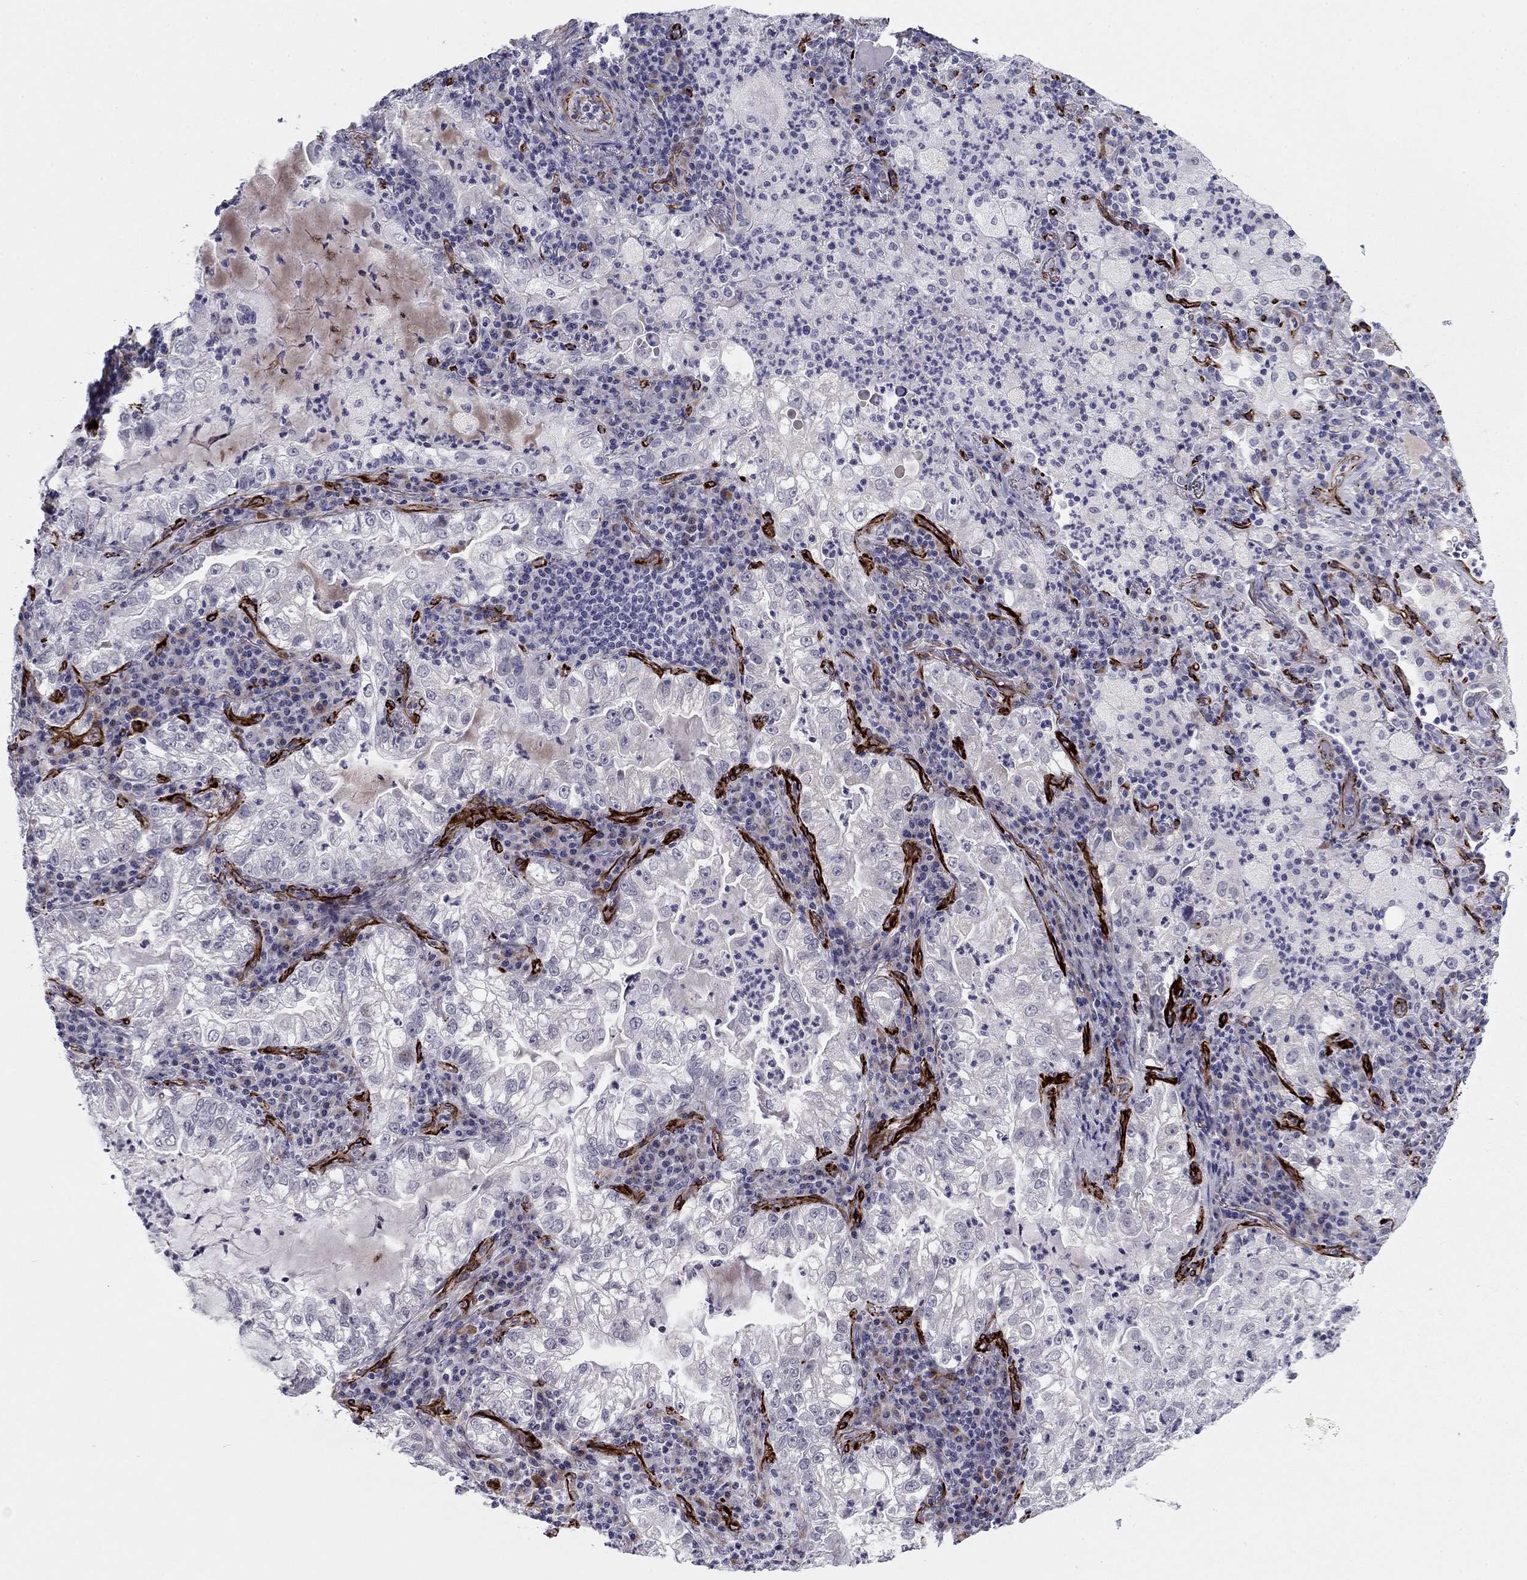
{"staining": {"intensity": "negative", "quantity": "none", "location": "none"}, "tissue": "lung cancer", "cell_type": "Tumor cells", "image_type": "cancer", "snomed": [{"axis": "morphology", "description": "Adenocarcinoma, NOS"}, {"axis": "topography", "description": "Lung"}], "caption": "Immunohistochemistry (IHC) histopathology image of human lung adenocarcinoma stained for a protein (brown), which displays no positivity in tumor cells.", "gene": "ANKS4B", "patient": {"sex": "female", "age": 73}}